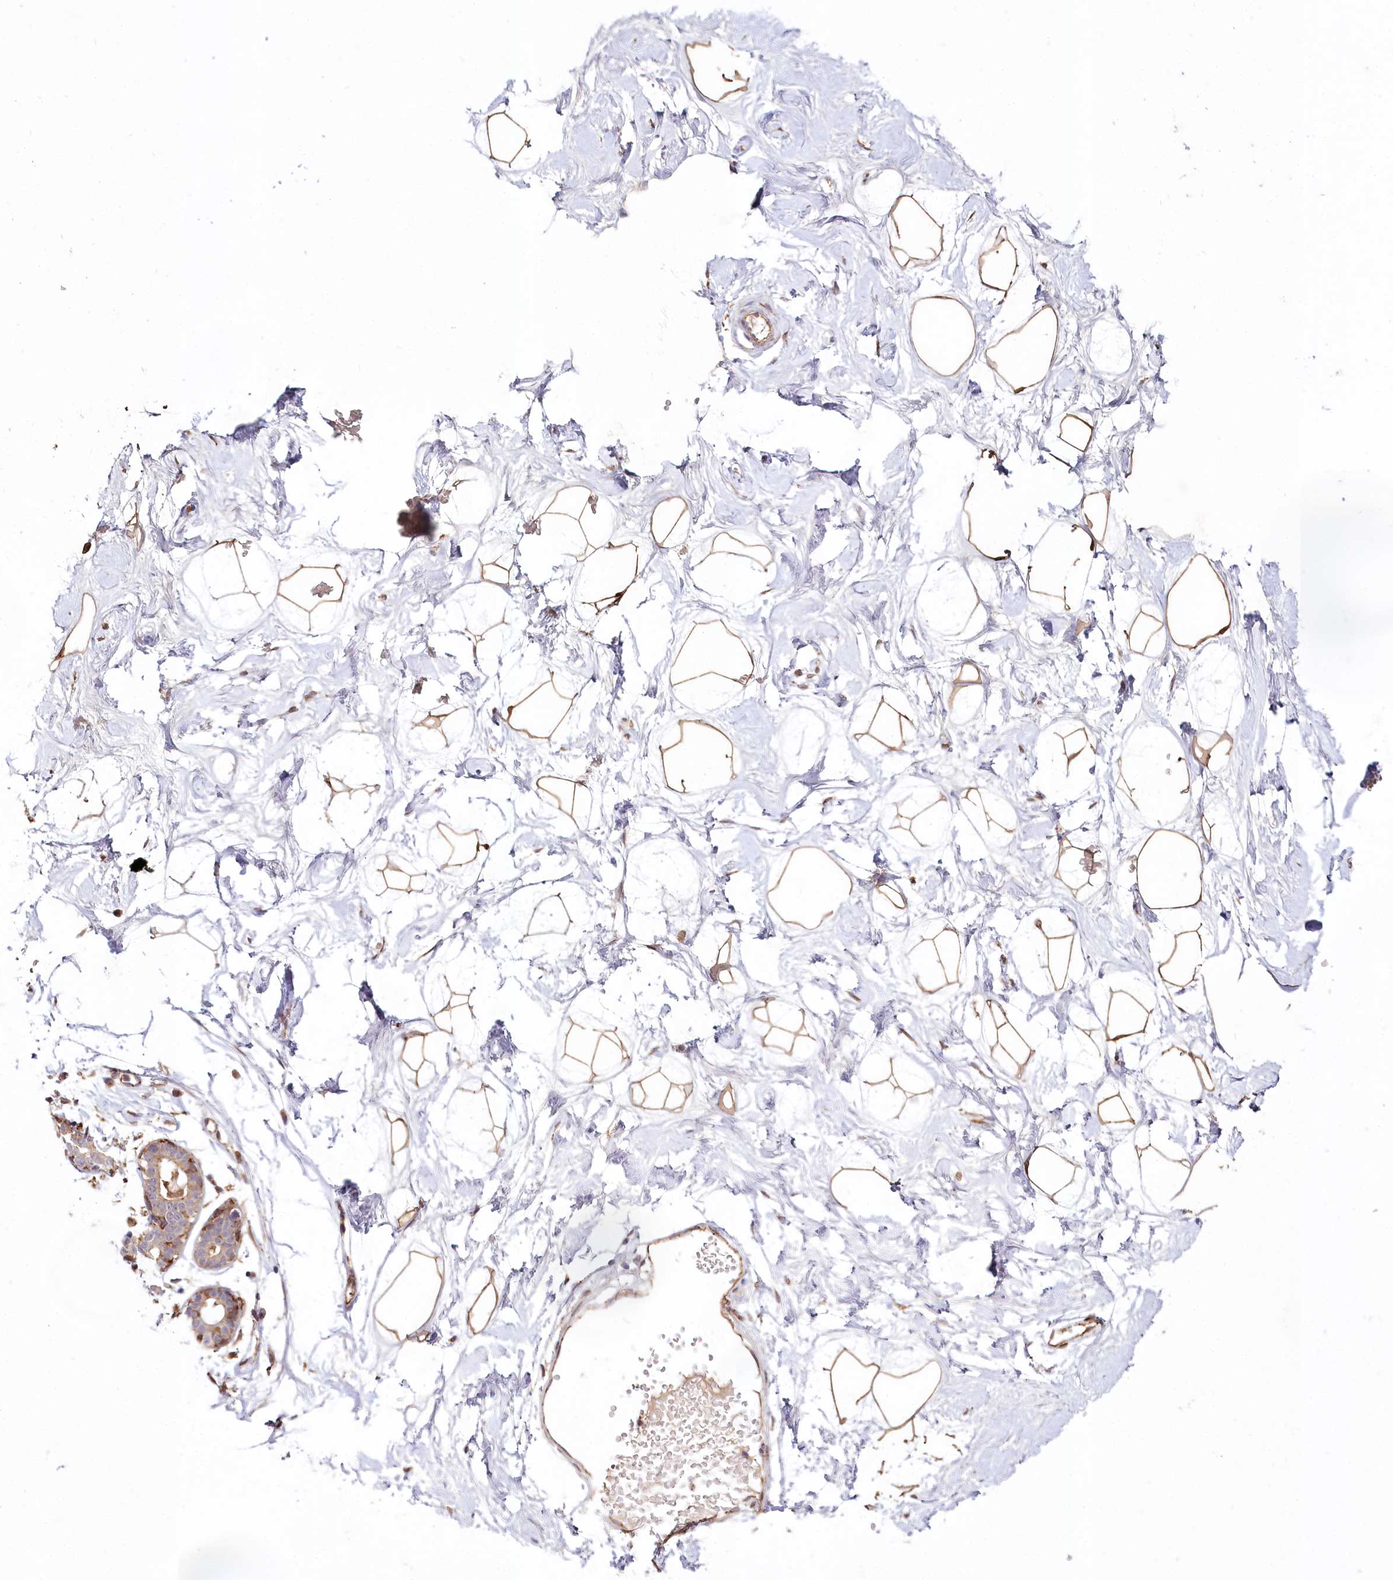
{"staining": {"intensity": "moderate", "quantity": ">75%", "location": "cytoplasmic/membranous"}, "tissue": "breast", "cell_type": "Adipocytes", "image_type": "normal", "snomed": [{"axis": "morphology", "description": "Normal tissue, NOS"}, {"axis": "morphology", "description": "Adenoma, NOS"}, {"axis": "topography", "description": "Breast"}], "caption": "A medium amount of moderate cytoplasmic/membranous positivity is present in about >75% of adipocytes in benign breast.", "gene": "ALKBH8", "patient": {"sex": "female", "age": 23}}